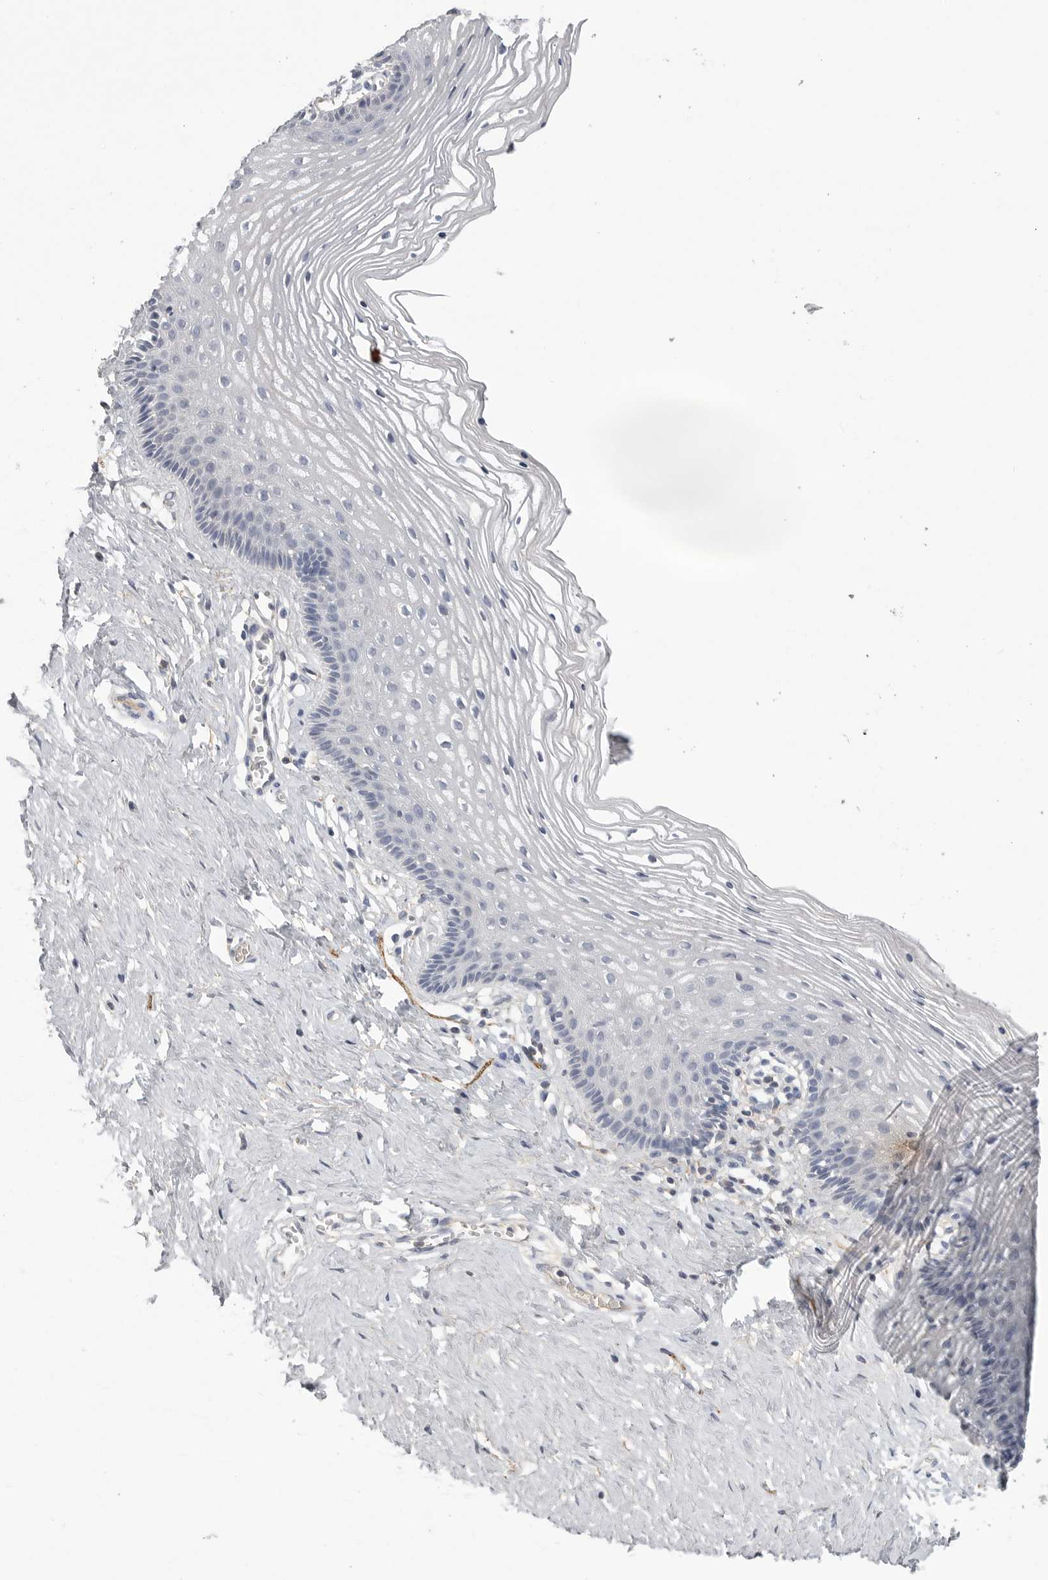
{"staining": {"intensity": "negative", "quantity": "none", "location": "none"}, "tissue": "vagina", "cell_type": "Squamous epithelial cells", "image_type": "normal", "snomed": [{"axis": "morphology", "description": "Normal tissue, NOS"}, {"axis": "topography", "description": "Vagina"}], "caption": "Immunohistochemical staining of normal vagina displays no significant positivity in squamous epithelial cells. (DAB (3,3'-diaminobenzidine) IHC, high magnification).", "gene": "SDC3", "patient": {"sex": "female", "age": 32}}